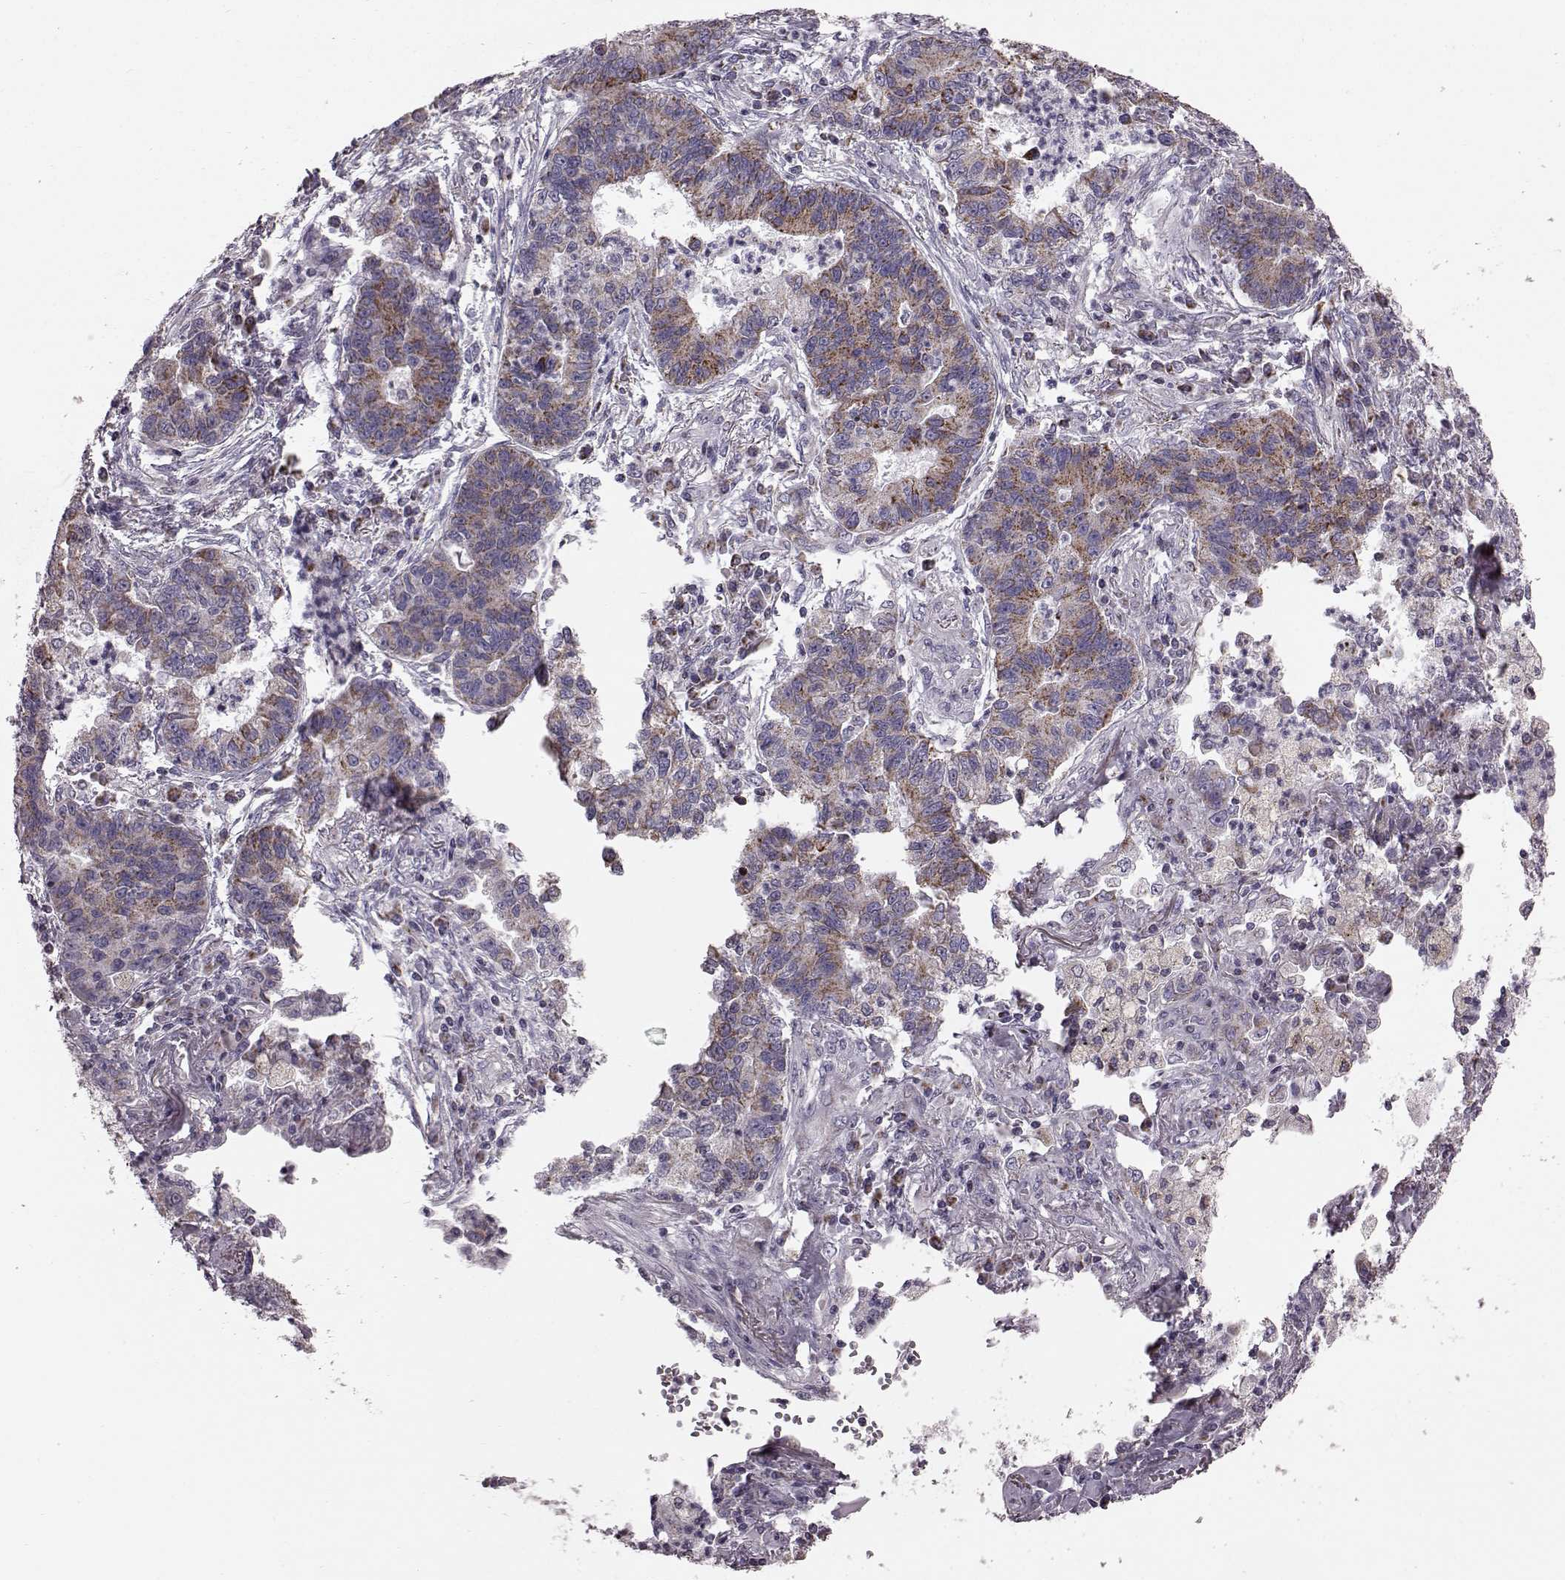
{"staining": {"intensity": "moderate", "quantity": ">75%", "location": "cytoplasmic/membranous"}, "tissue": "lung cancer", "cell_type": "Tumor cells", "image_type": "cancer", "snomed": [{"axis": "morphology", "description": "Adenocarcinoma, NOS"}, {"axis": "topography", "description": "Lung"}], "caption": "Moderate cytoplasmic/membranous protein expression is seen in about >75% of tumor cells in lung adenocarcinoma.", "gene": "ATP5MF", "patient": {"sex": "female", "age": 57}}